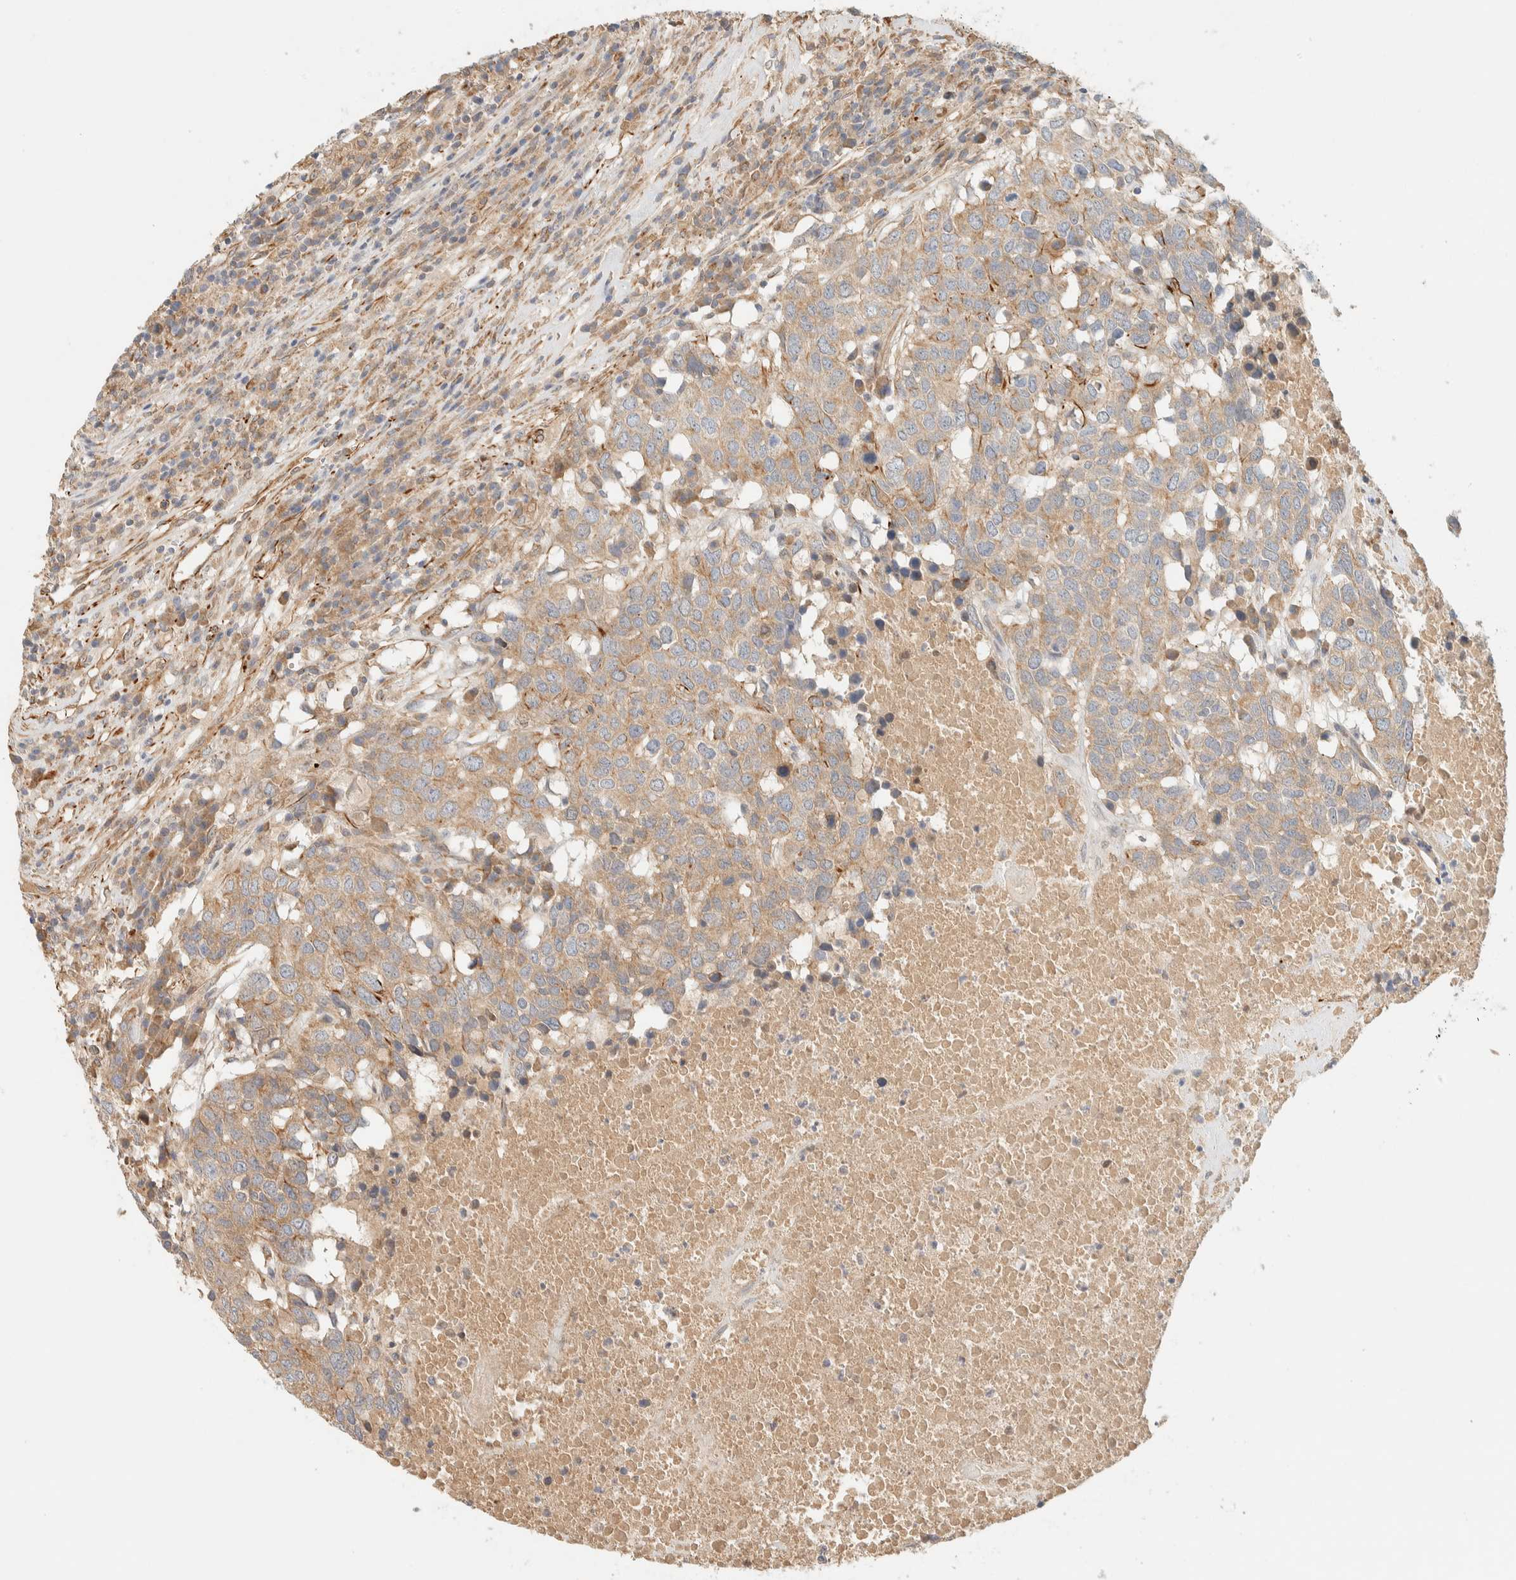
{"staining": {"intensity": "weak", "quantity": ">75%", "location": "cytoplasmic/membranous"}, "tissue": "head and neck cancer", "cell_type": "Tumor cells", "image_type": "cancer", "snomed": [{"axis": "morphology", "description": "Squamous cell carcinoma, NOS"}, {"axis": "topography", "description": "Head-Neck"}], "caption": "The photomicrograph reveals immunohistochemical staining of head and neck squamous cell carcinoma. There is weak cytoplasmic/membranous positivity is present in about >75% of tumor cells.", "gene": "FAT1", "patient": {"sex": "male", "age": 66}}